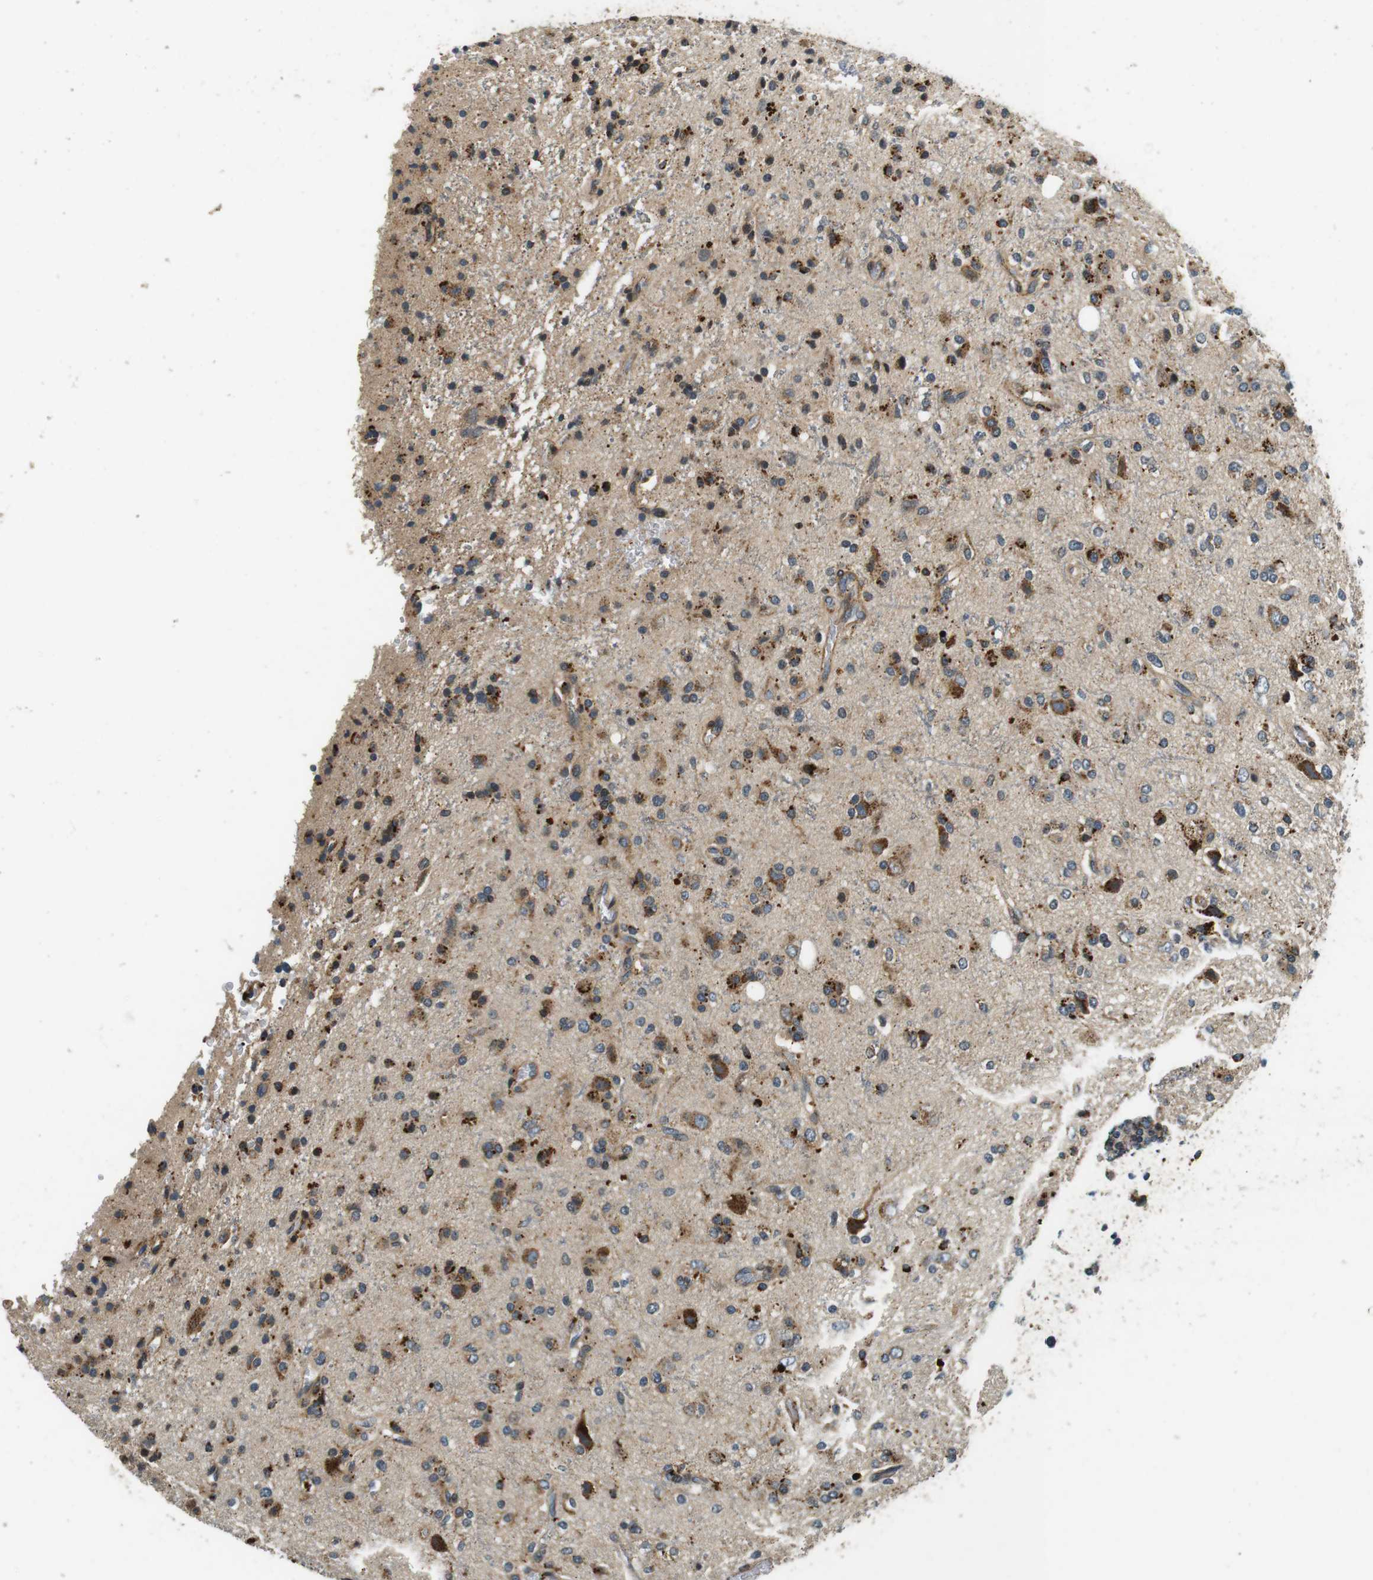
{"staining": {"intensity": "moderate", "quantity": ">75%", "location": "cytoplasmic/membranous"}, "tissue": "glioma", "cell_type": "Tumor cells", "image_type": "cancer", "snomed": [{"axis": "morphology", "description": "Glioma, malignant, High grade"}, {"axis": "topography", "description": "Brain"}], "caption": "IHC (DAB) staining of human malignant glioma (high-grade) demonstrates moderate cytoplasmic/membranous protein positivity in about >75% of tumor cells. Immunohistochemistry stains the protein in brown and the nuclei are stained blue.", "gene": "TXNRD1", "patient": {"sex": "male", "age": 47}}